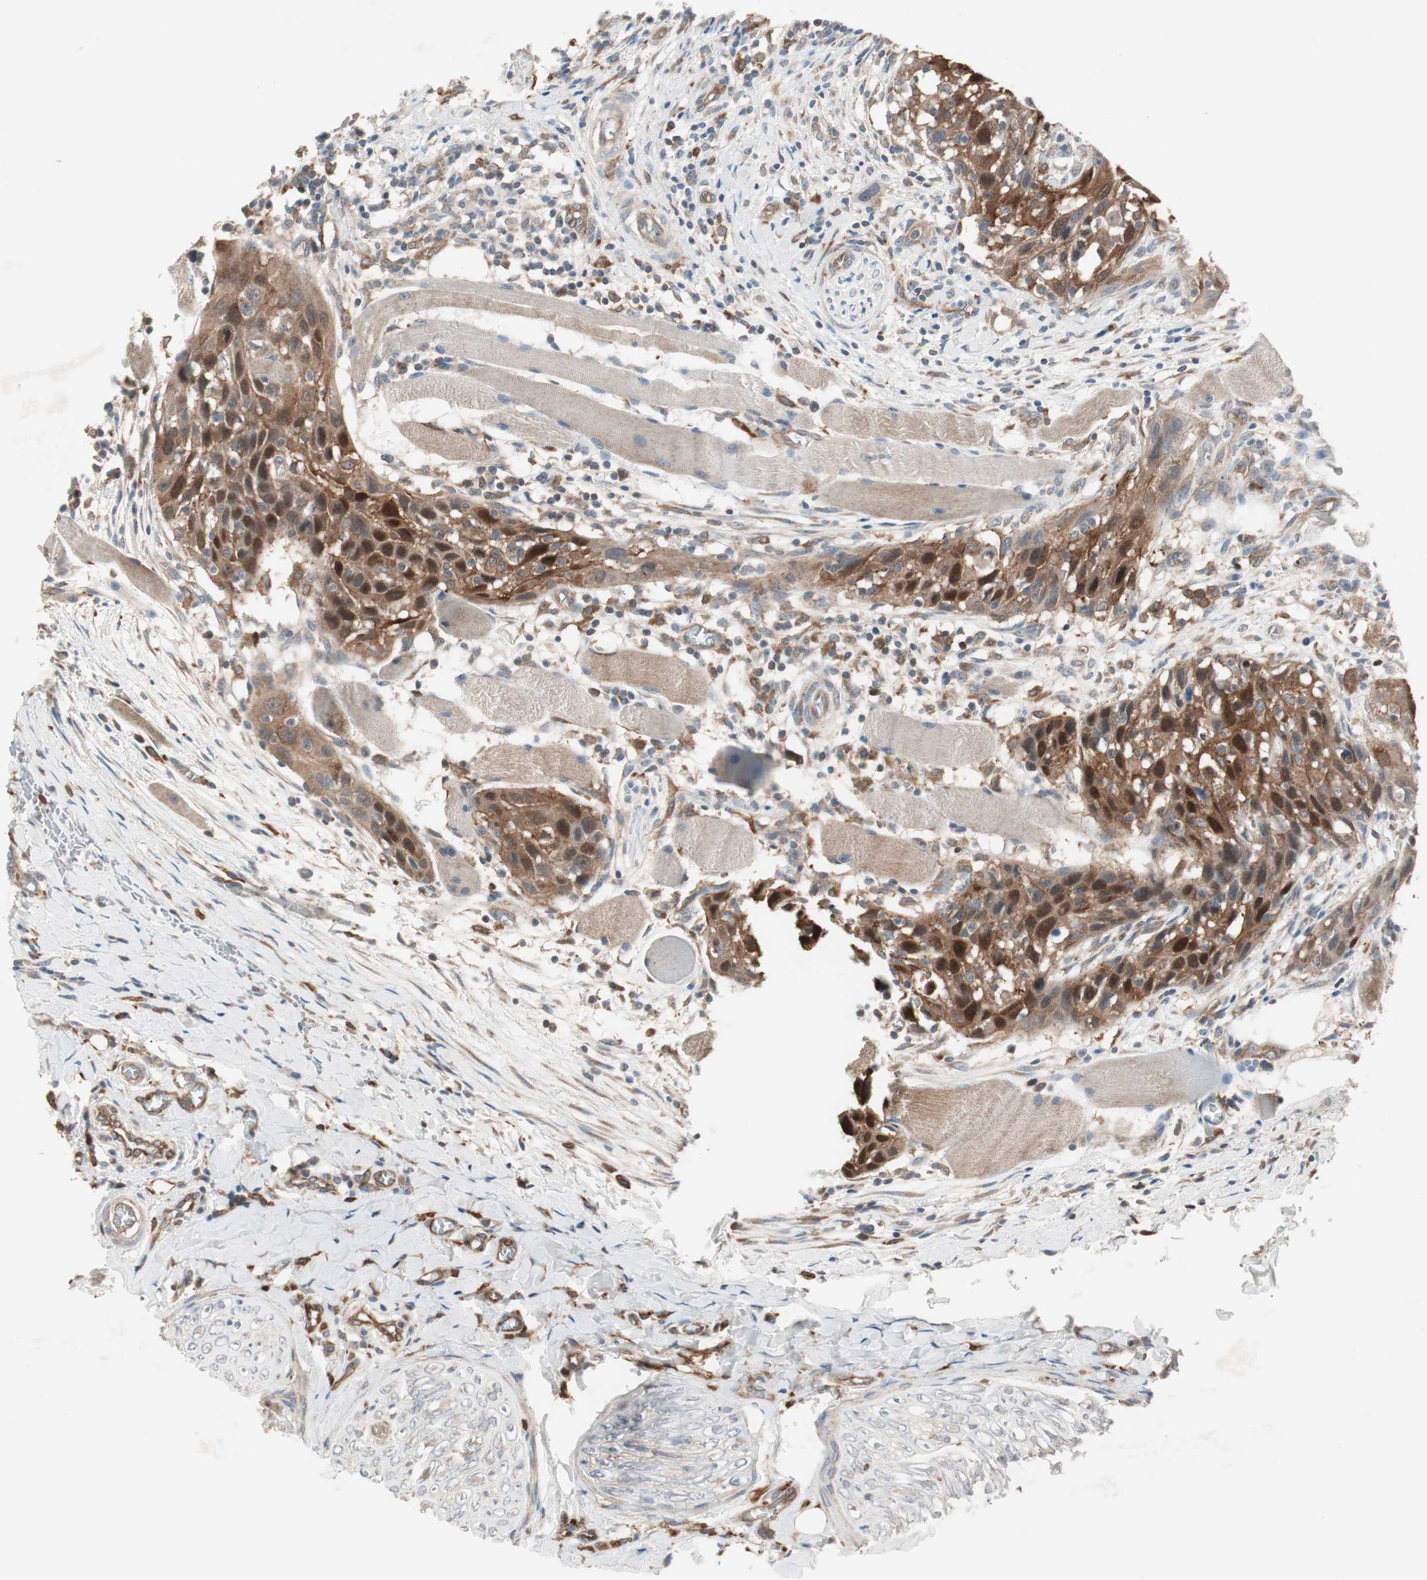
{"staining": {"intensity": "strong", "quantity": ">75%", "location": "cytoplasmic/membranous,nuclear"}, "tissue": "head and neck cancer", "cell_type": "Tumor cells", "image_type": "cancer", "snomed": [{"axis": "morphology", "description": "Normal tissue, NOS"}, {"axis": "morphology", "description": "Squamous cell carcinoma, NOS"}, {"axis": "topography", "description": "Oral tissue"}, {"axis": "topography", "description": "Head-Neck"}], "caption": "A brown stain shows strong cytoplasmic/membranous and nuclear staining of a protein in human head and neck cancer tumor cells.", "gene": "STAB1", "patient": {"sex": "female", "age": 50}}